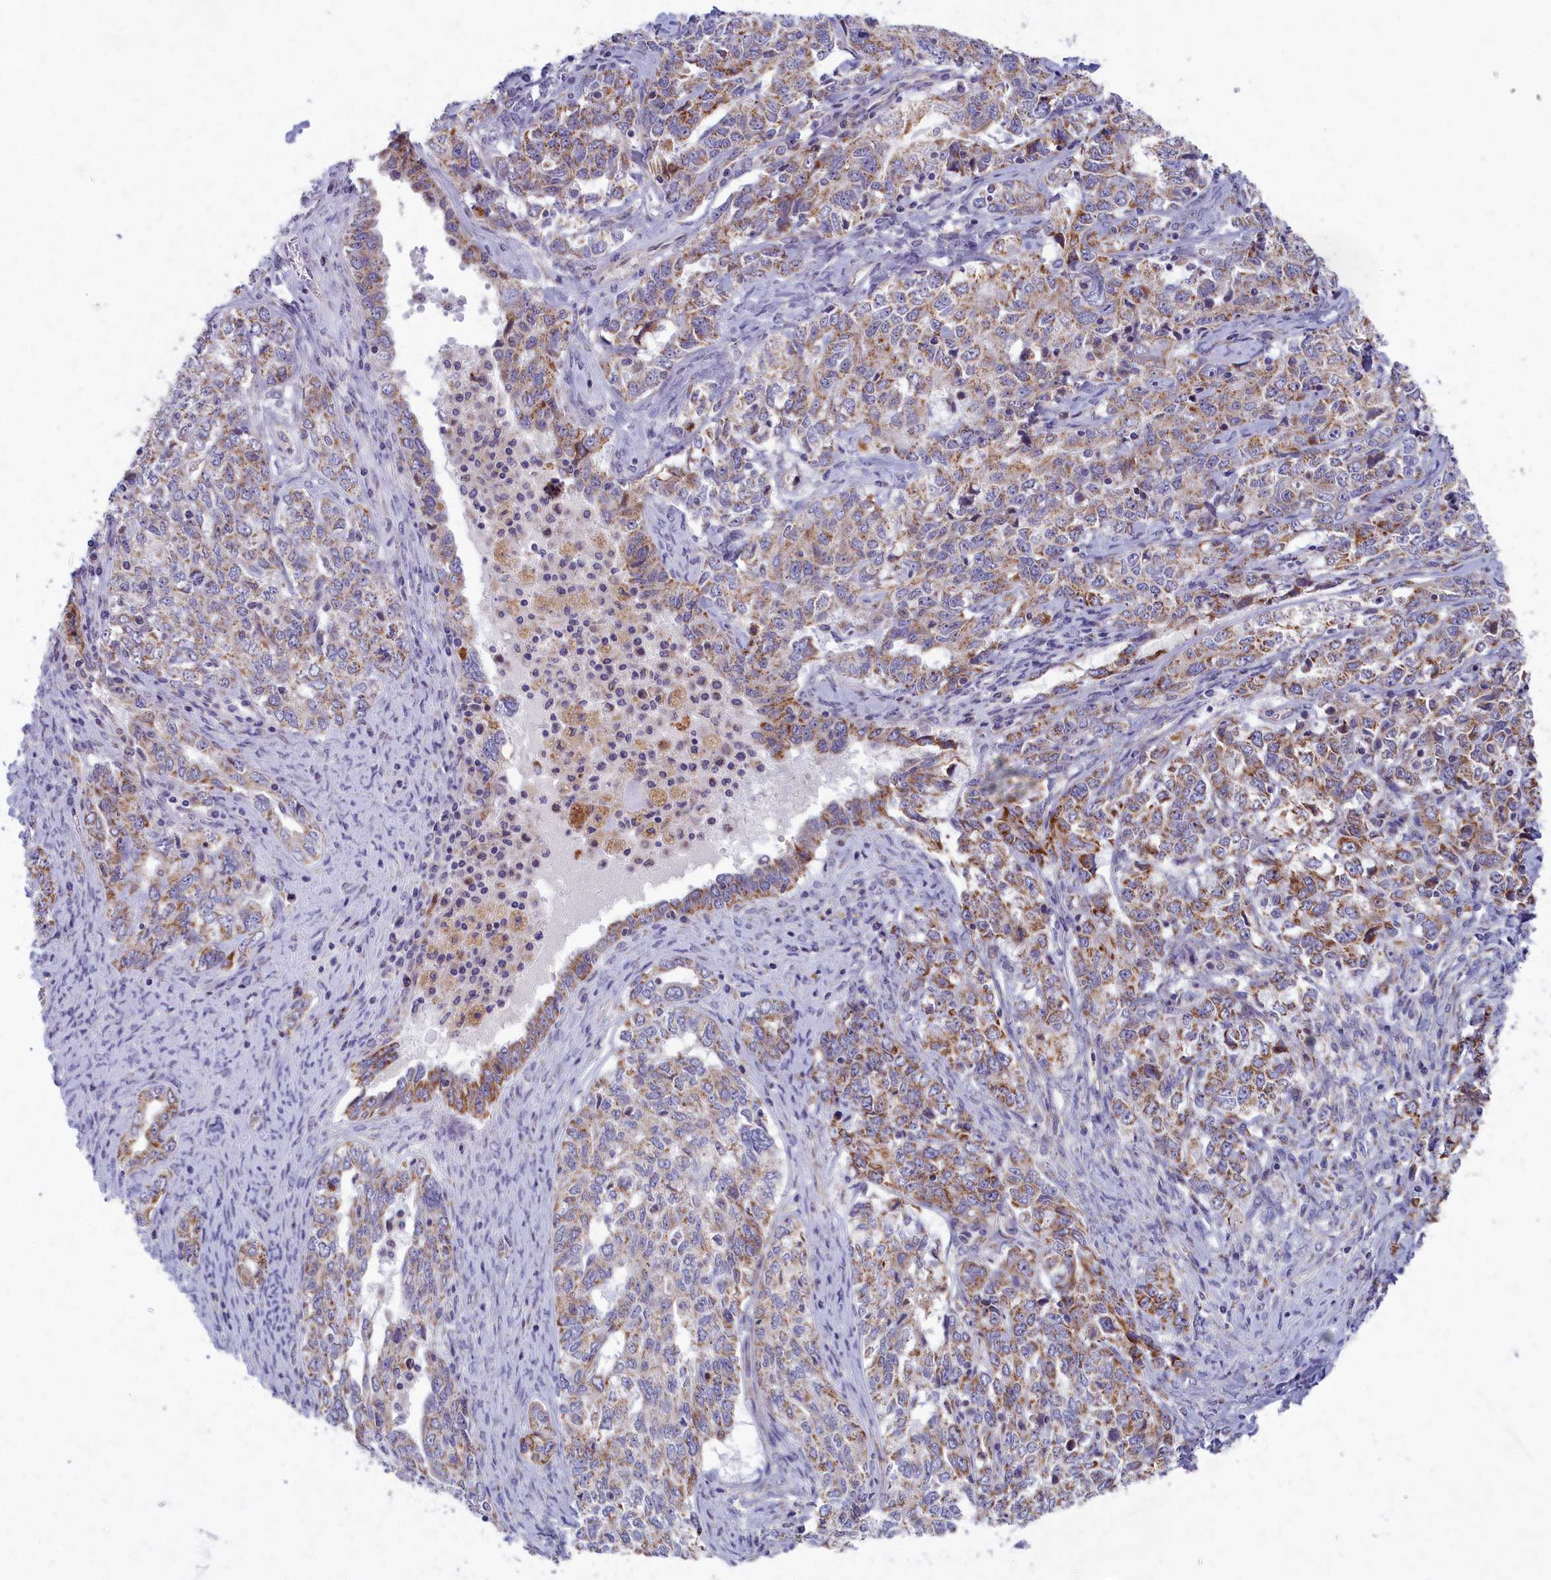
{"staining": {"intensity": "moderate", "quantity": ">75%", "location": "cytoplasmic/membranous"}, "tissue": "ovarian cancer", "cell_type": "Tumor cells", "image_type": "cancer", "snomed": [{"axis": "morphology", "description": "Carcinoma, endometroid"}, {"axis": "topography", "description": "Ovary"}], "caption": "Protein expression by immunohistochemistry demonstrates moderate cytoplasmic/membranous expression in about >75% of tumor cells in endometroid carcinoma (ovarian).", "gene": "MRPS25", "patient": {"sex": "female", "age": 62}}